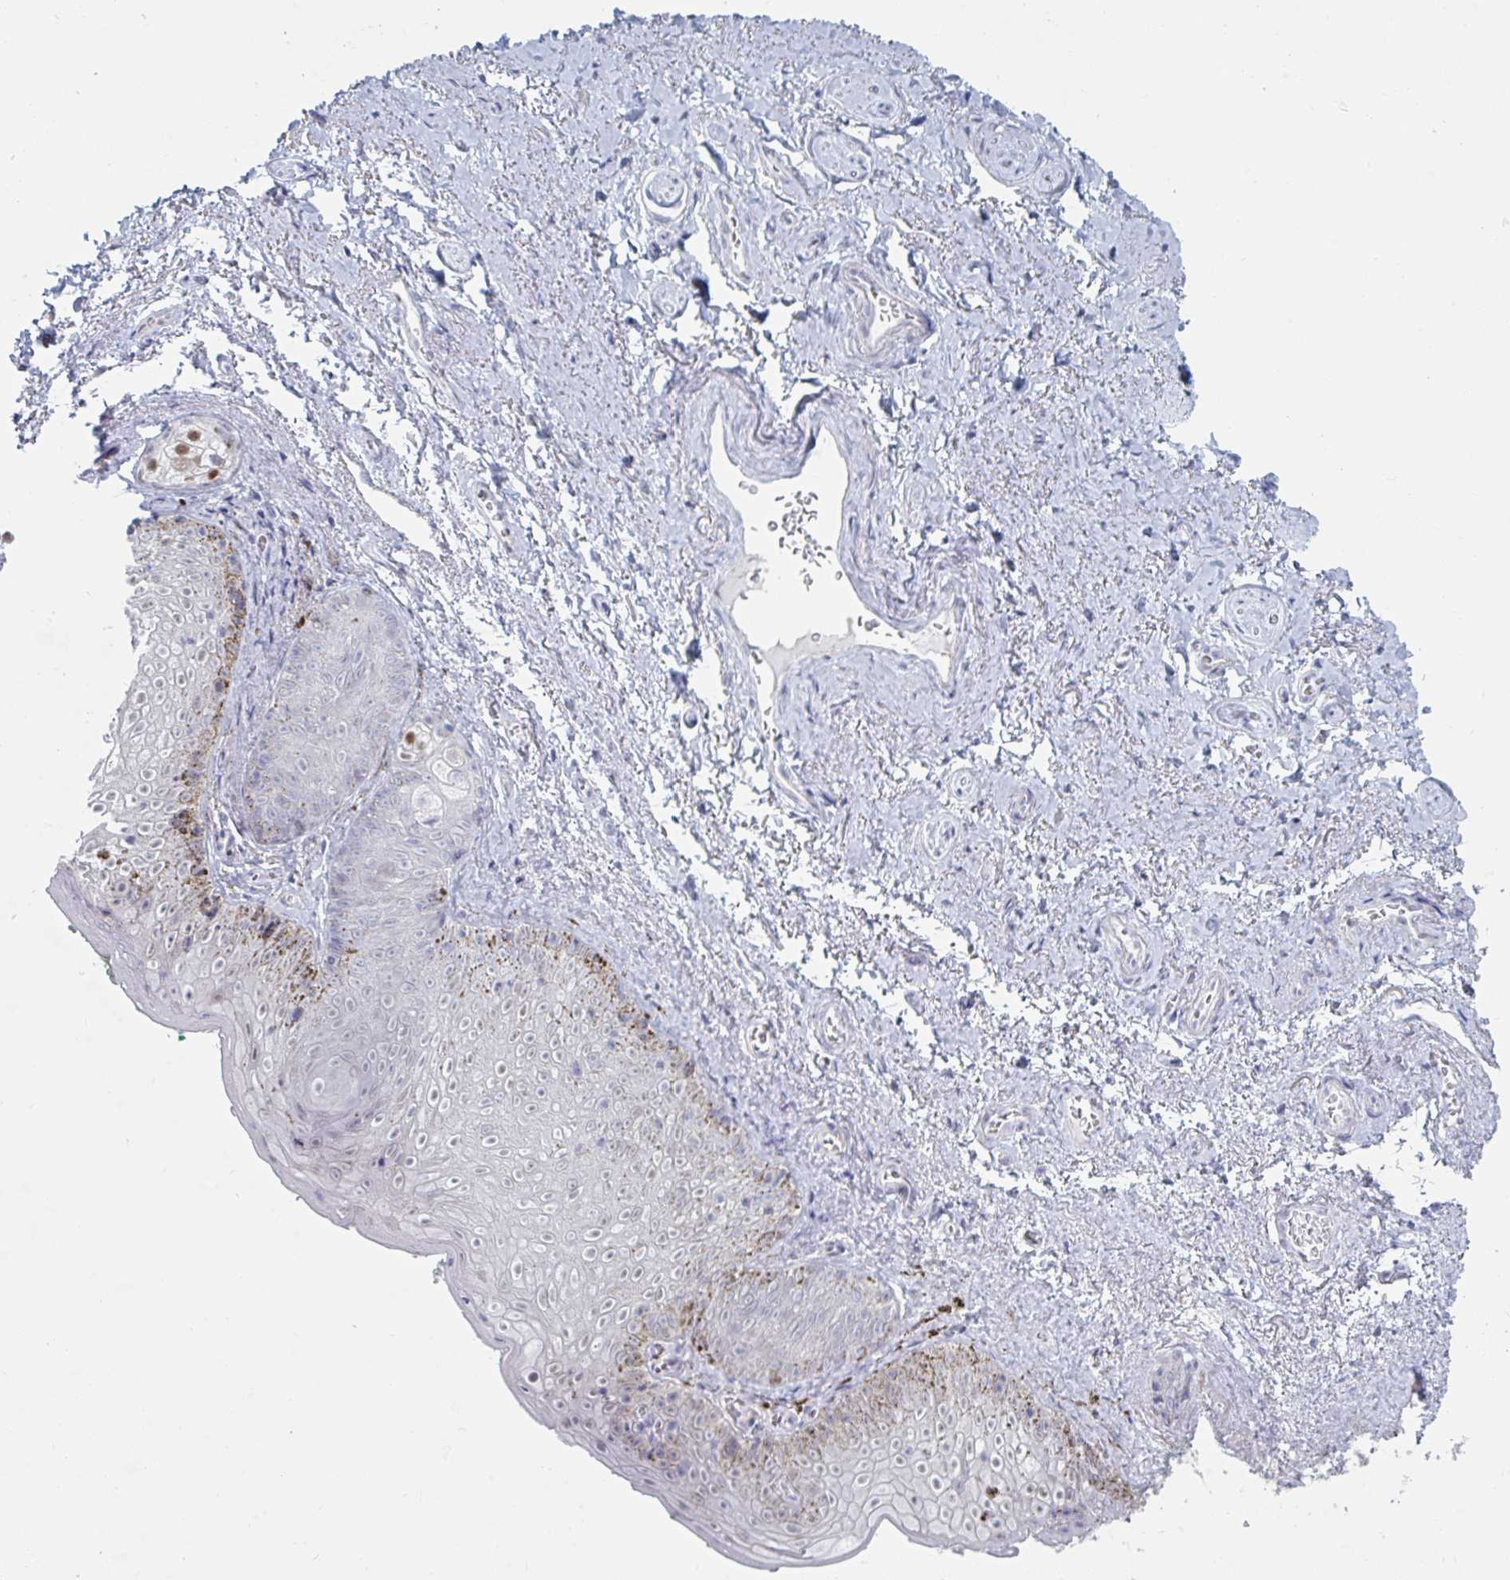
{"staining": {"intensity": "negative", "quantity": "none", "location": "none"}, "tissue": "vagina", "cell_type": "Squamous epithelial cells", "image_type": "normal", "snomed": [{"axis": "morphology", "description": "Normal tissue, NOS"}, {"axis": "topography", "description": "Vulva"}, {"axis": "topography", "description": "Vagina"}, {"axis": "topography", "description": "Peripheral nerve tissue"}], "caption": "IHC micrograph of normal vagina: human vagina stained with DAB reveals no significant protein positivity in squamous epithelial cells. The staining was performed using DAB to visualize the protein expression in brown, while the nuclei were stained in blue with hematoxylin (Magnification: 20x).", "gene": "FOXA1", "patient": {"sex": "female", "age": 66}}